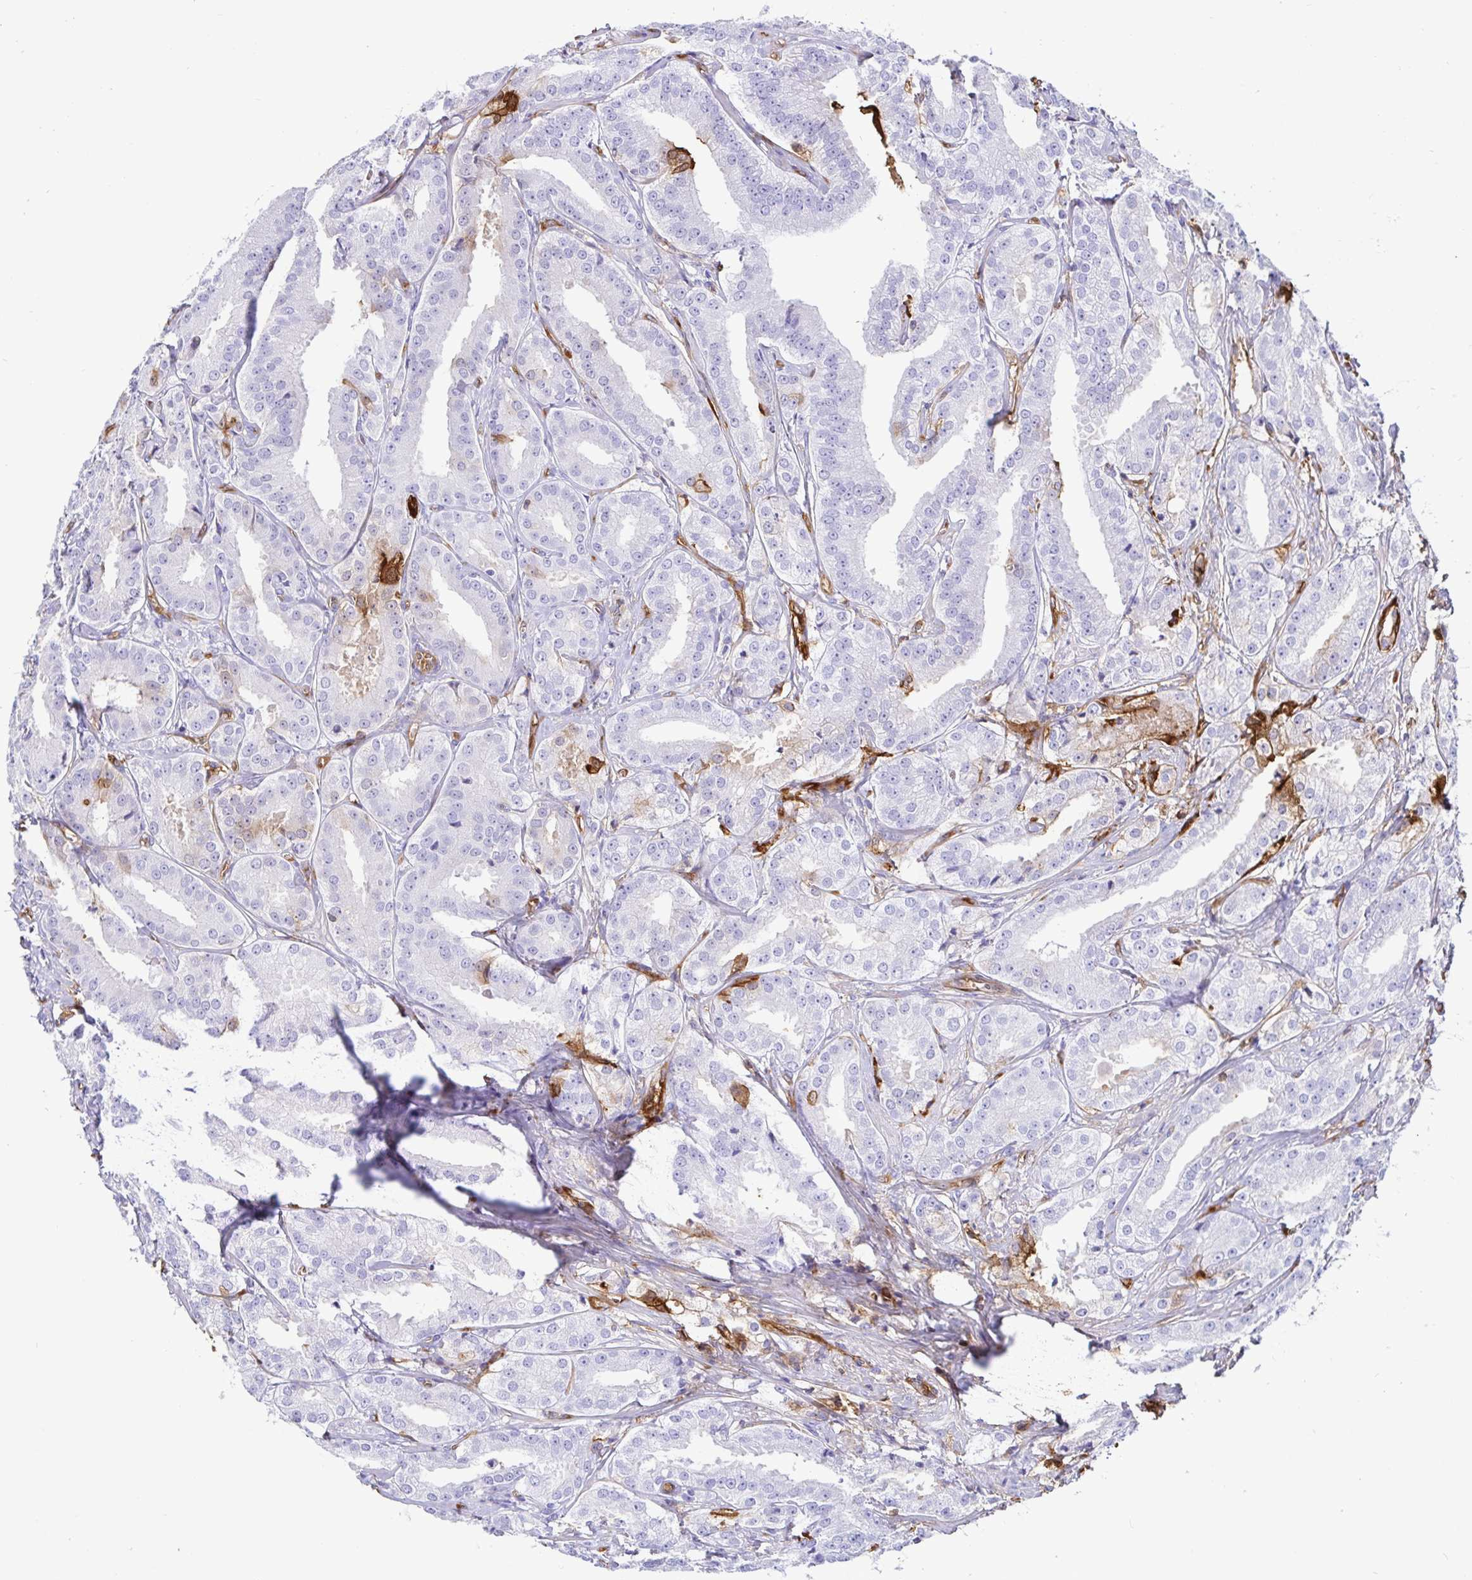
{"staining": {"intensity": "negative", "quantity": "none", "location": "none"}, "tissue": "prostate cancer", "cell_type": "Tumor cells", "image_type": "cancer", "snomed": [{"axis": "morphology", "description": "Adenocarcinoma, High grade"}, {"axis": "topography", "description": "Prostate"}], "caption": "Protein analysis of prostate cancer (high-grade adenocarcinoma) displays no significant positivity in tumor cells.", "gene": "ANXA2", "patient": {"sex": "male", "age": 64}}